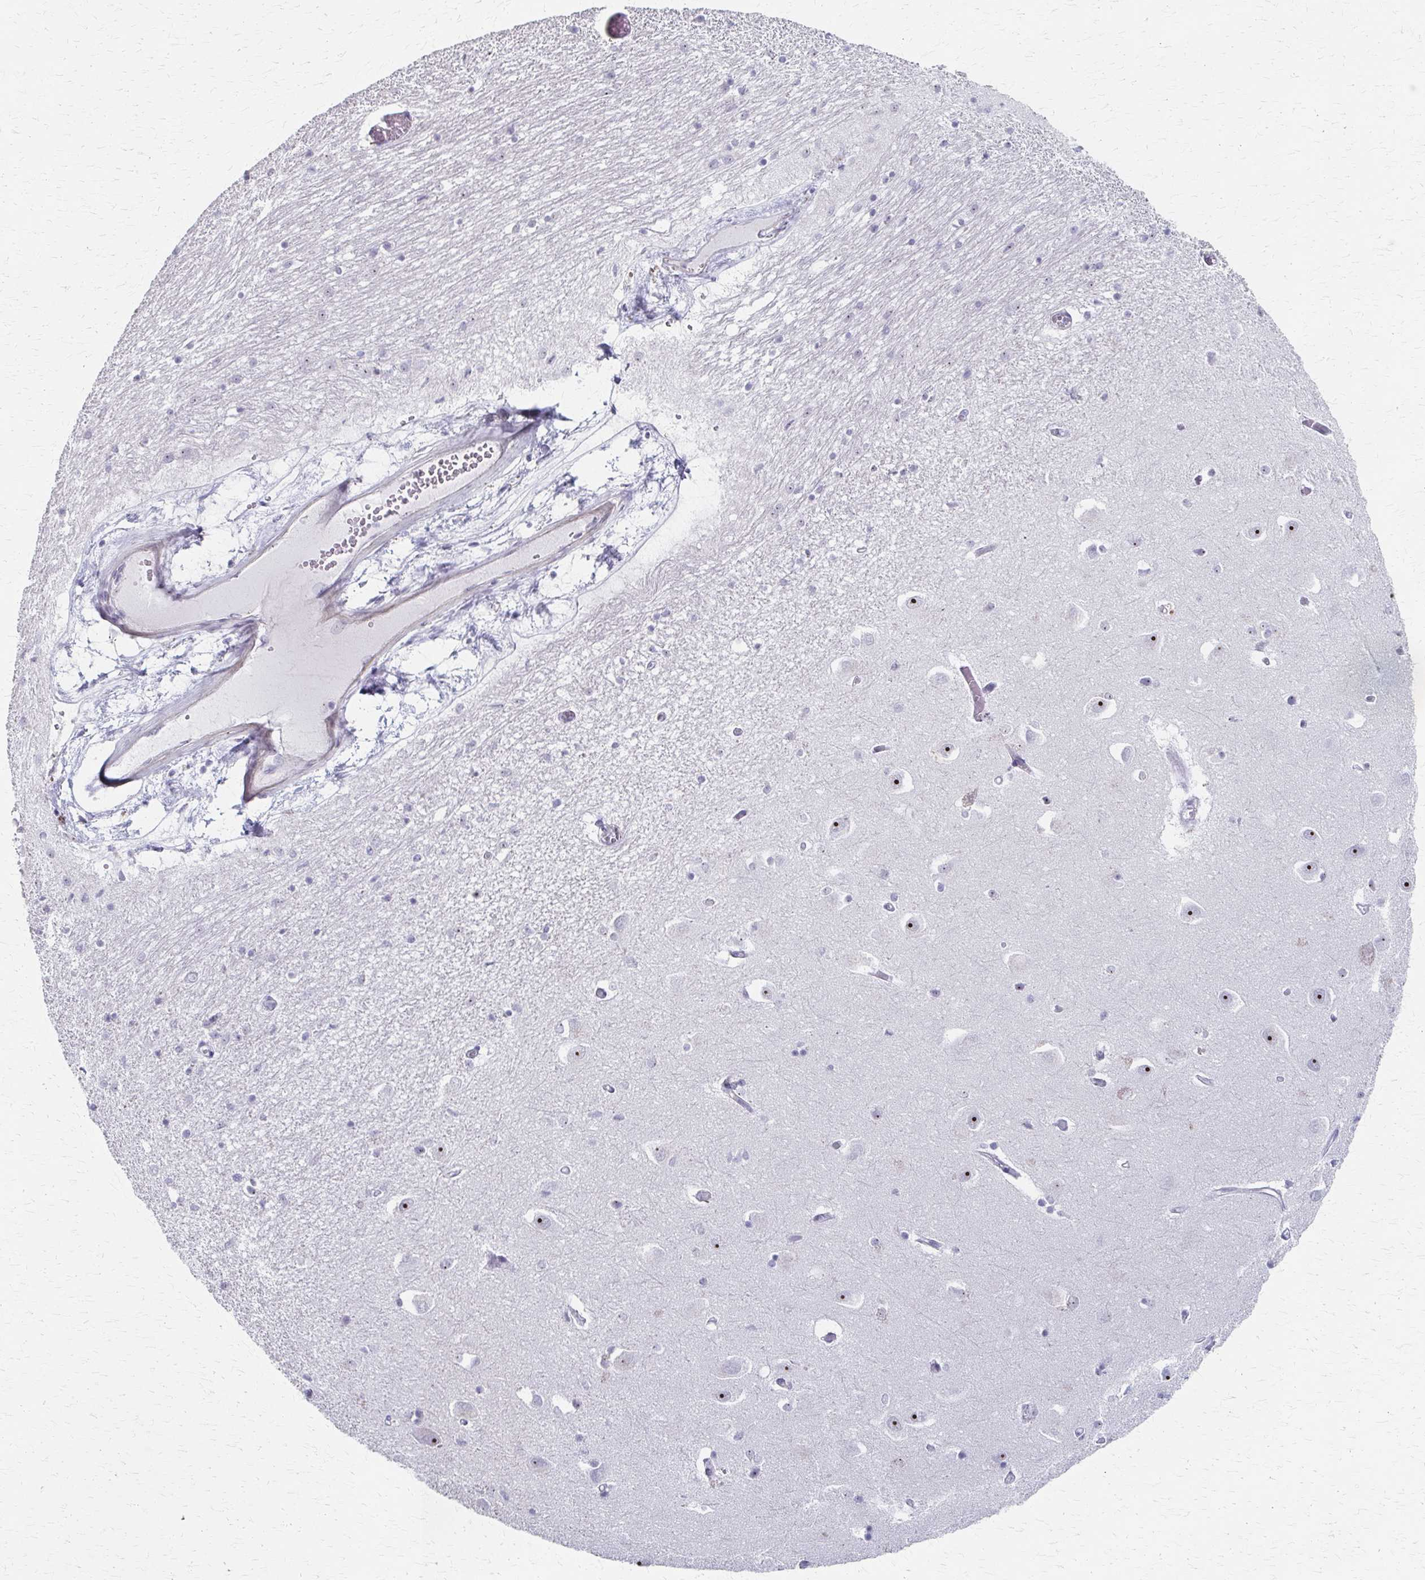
{"staining": {"intensity": "negative", "quantity": "none", "location": "none"}, "tissue": "caudate", "cell_type": "Glial cells", "image_type": "normal", "snomed": [{"axis": "morphology", "description": "Normal tissue, NOS"}, {"axis": "topography", "description": "Lateral ventricle wall"}, {"axis": "topography", "description": "Hippocampus"}], "caption": "Immunohistochemical staining of unremarkable human caudate exhibits no significant expression in glial cells. The staining was performed using DAB to visualize the protein expression in brown, while the nuclei were stained in blue with hematoxylin (Magnification: 20x).", "gene": "PES1", "patient": {"sex": "female", "age": 63}}